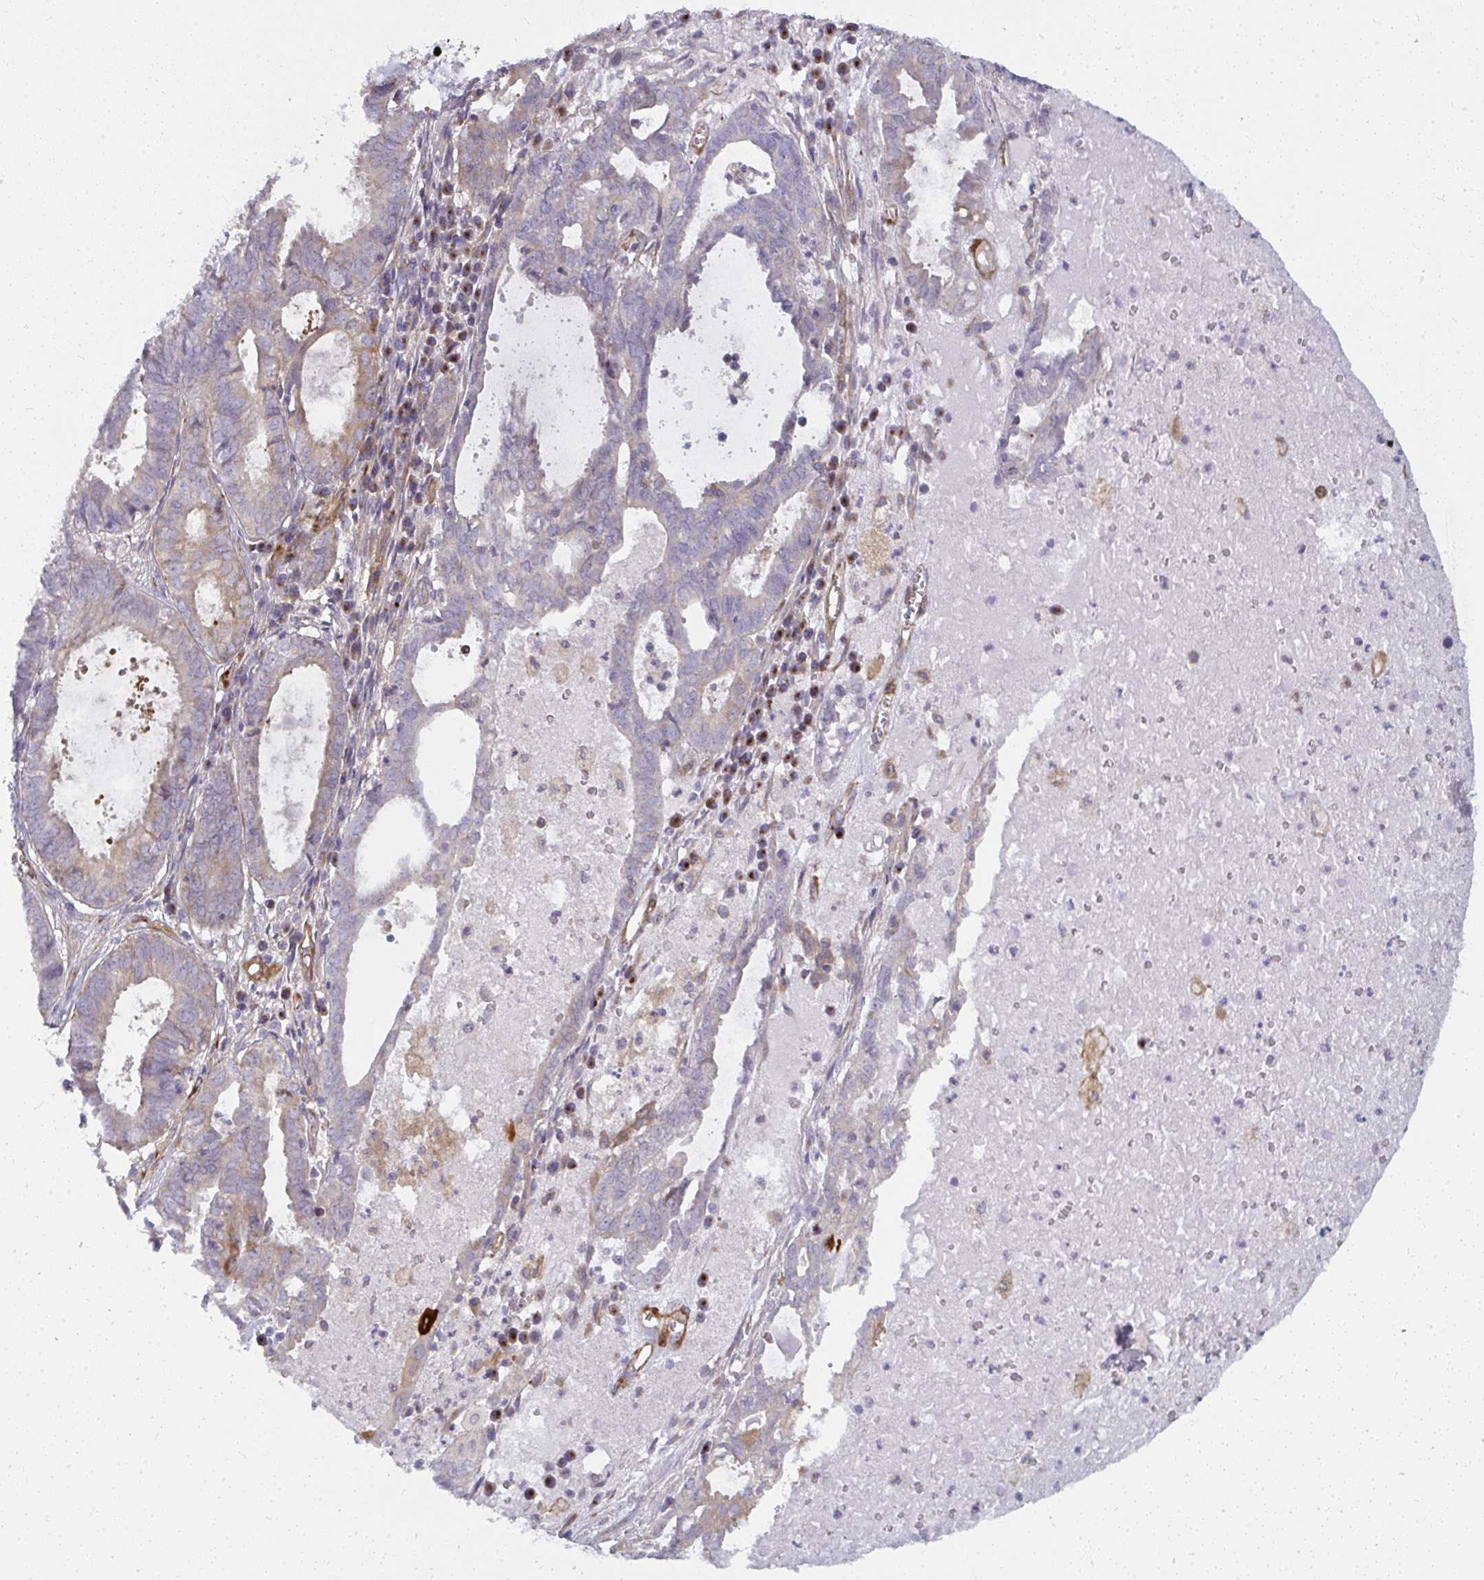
{"staining": {"intensity": "negative", "quantity": "none", "location": "none"}, "tissue": "ovarian cancer", "cell_type": "Tumor cells", "image_type": "cancer", "snomed": [{"axis": "morphology", "description": "Carcinoma, endometroid"}, {"axis": "topography", "description": "Ovary"}], "caption": "This micrograph is of ovarian endometroid carcinoma stained with IHC to label a protein in brown with the nuclei are counter-stained blue. There is no expression in tumor cells.", "gene": "IFIT3", "patient": {"sex": "female", "age": 64}}